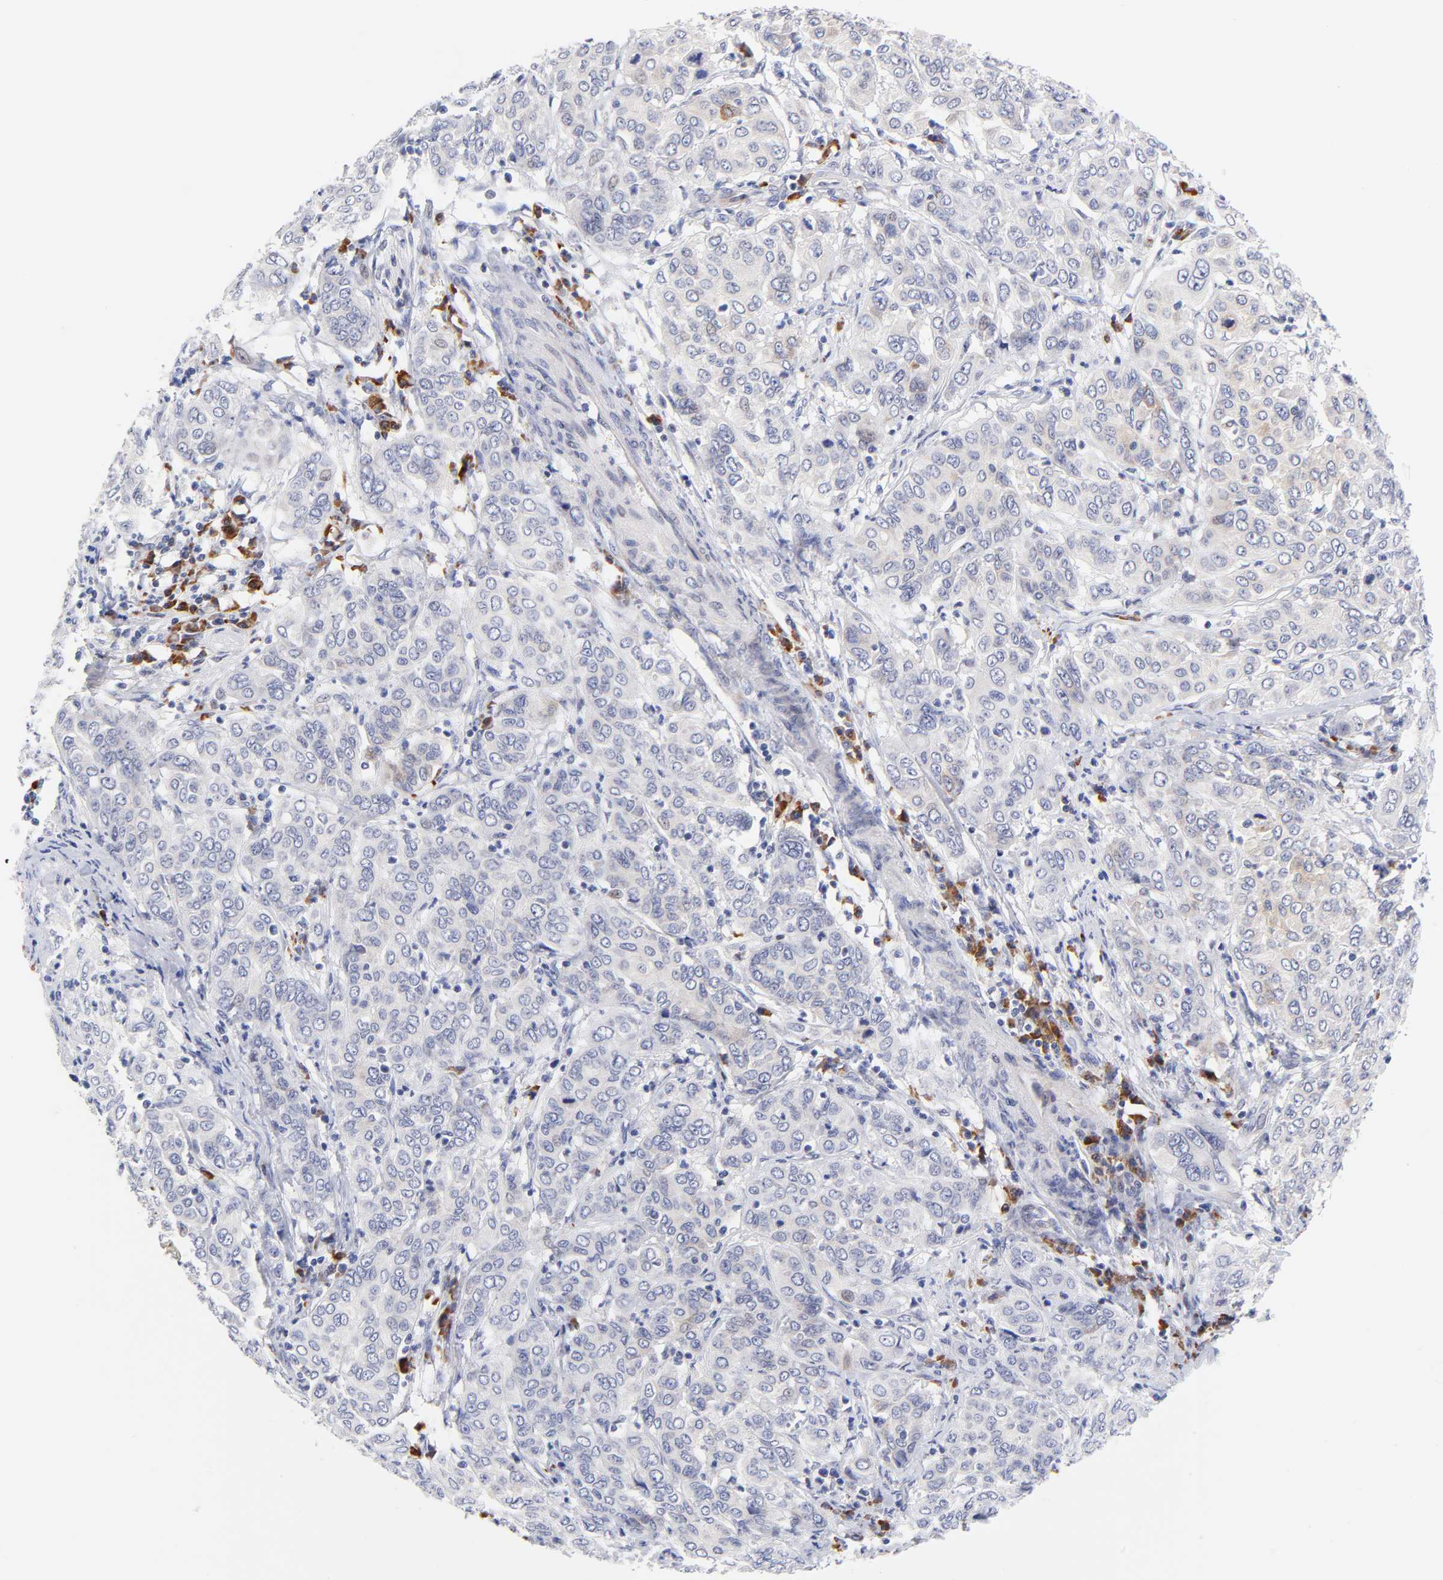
{"staining": {"intensity": "negative", "quantity": "none", "location": "none"}, "tissue": "cervical cancer", "cell_type": "Tumor cells", "image_type": "cancer", "snomed": [{"axis": "morphology", "description": "Squamous cell carcinoma, NOS"}, {"axis": "topography", "description": "Cervix"}], "caption": "Protein analysis of cervical cancer (squamous cell carcinoma) exhibits no significant expression in tumor cells.", "gene": "AFF2", "patient": {"sex": "female", "age": 38}}